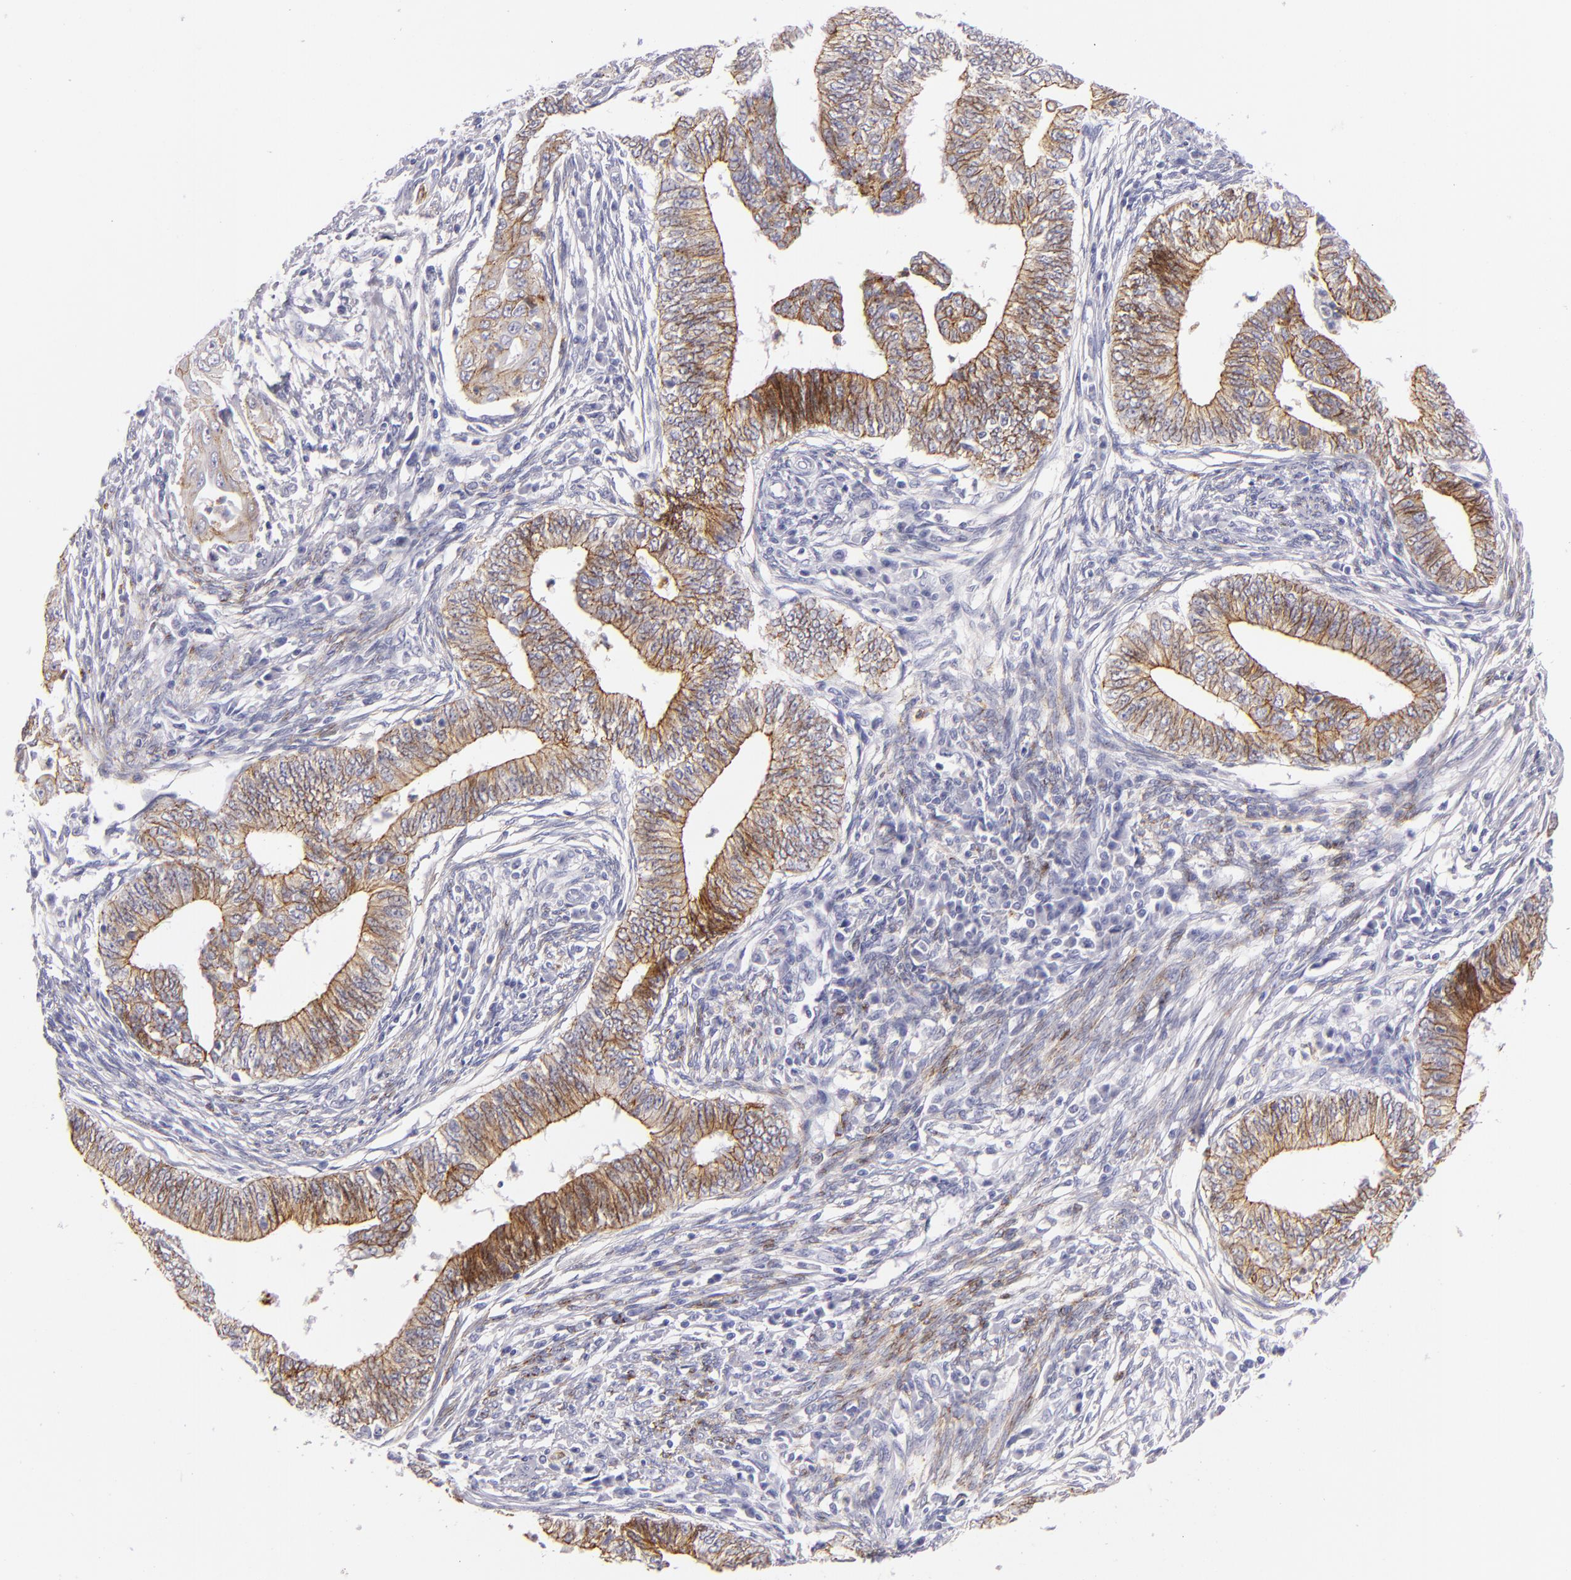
{"staining": {"intensity": "moderate", "quantity": ">75%", "location": "cytoplasmic/membranous"}, "tissue": "endometrial cancer", "cell_type": "Tumor cells", "image_type": "cancer", "snomed": [{"axis": "morphology", "description": "Adenocarcinoma, NOS"}, {"axis": "topography", "description": "Endometrium"}], "caption": "Adenocarcinoma (endometrial) tissue demonstrates moderate cytoplasmic/membranous expression in approximately >75% of tumor cells, visualized by immunohistochemistry.", "gene": "CDH3", "patient": {"sex": "female", "age": 66}}